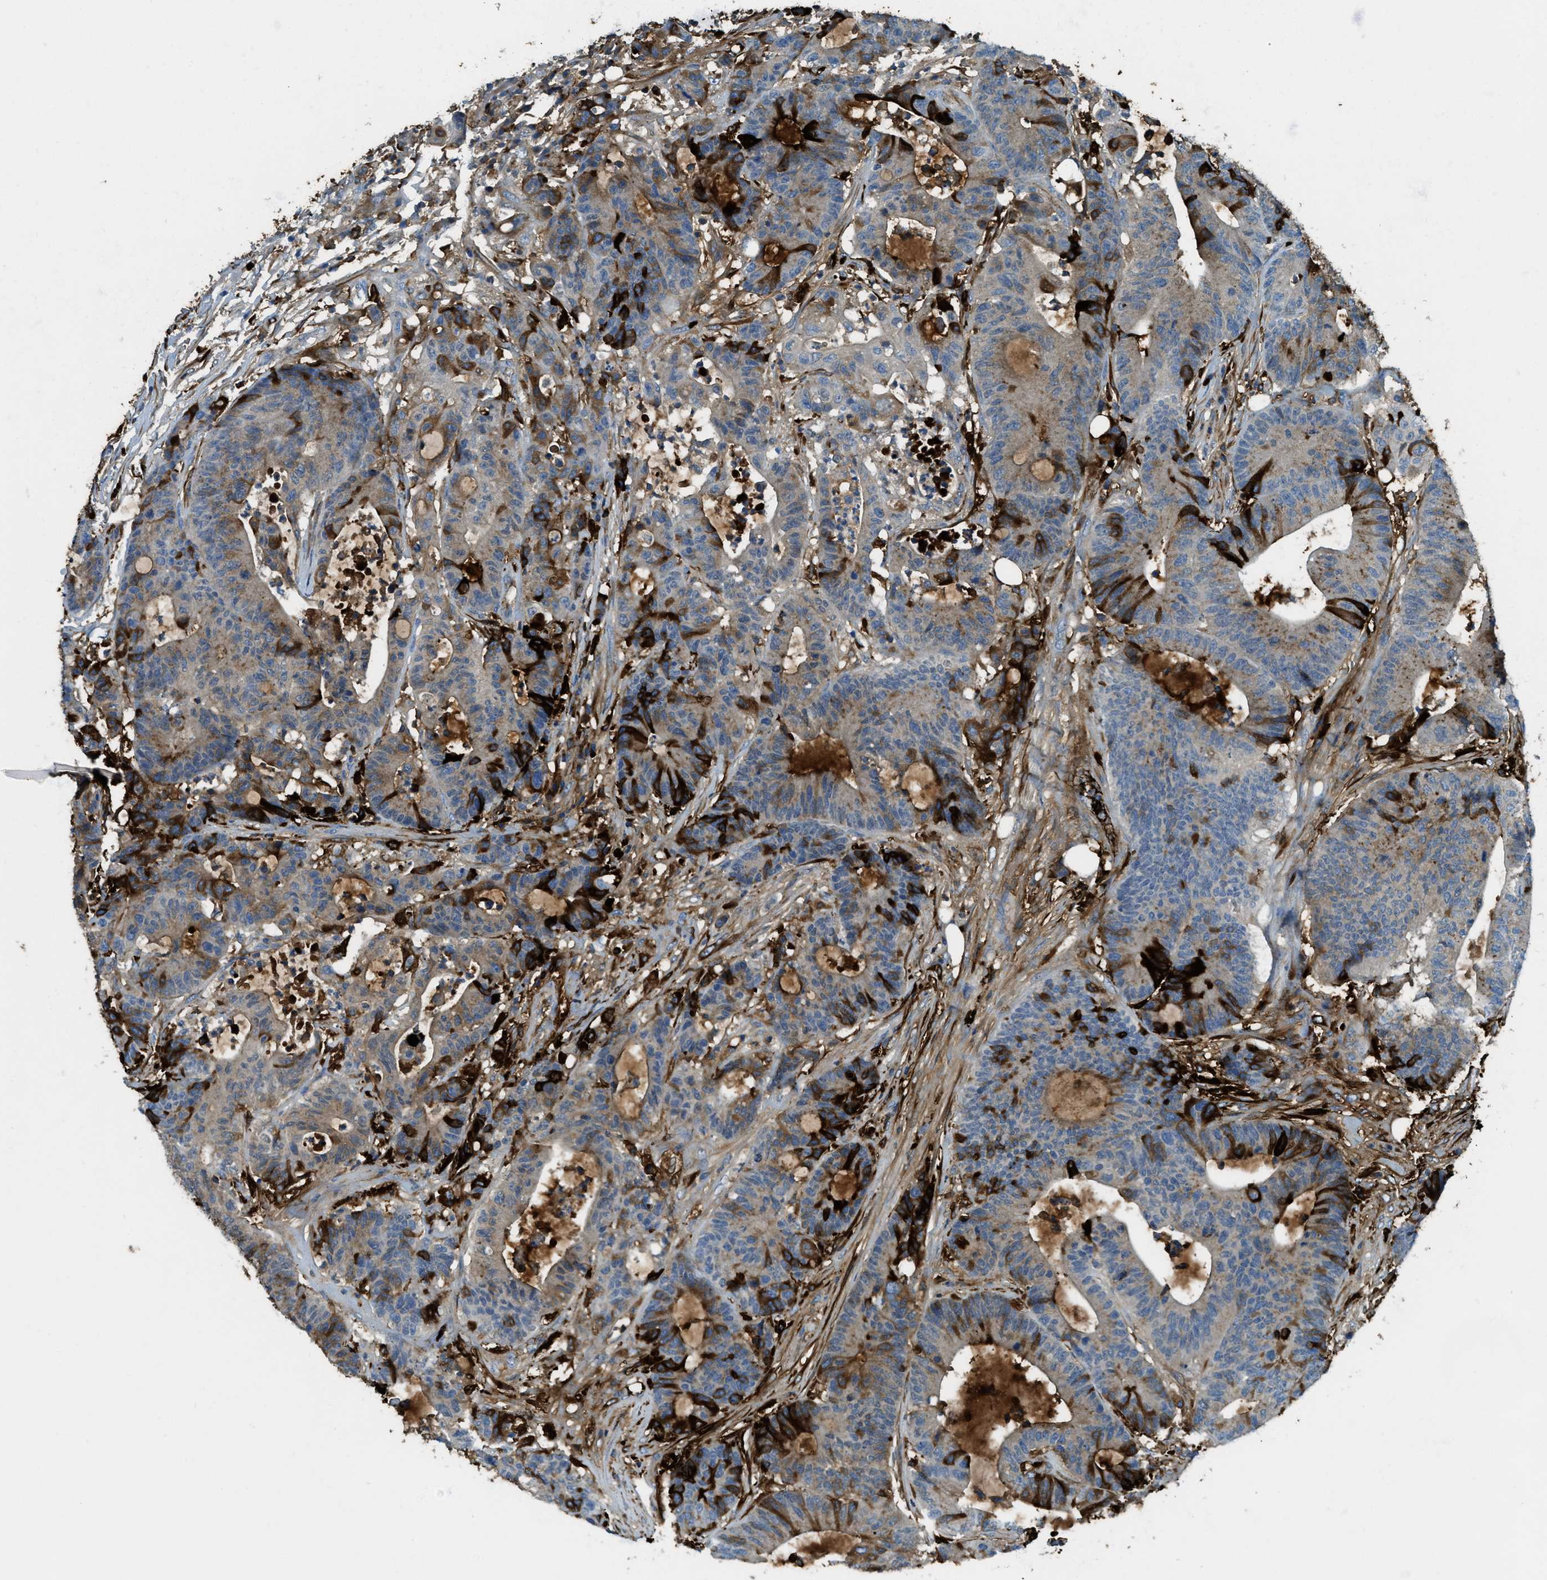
{"staining": {"intensity": "strong", "quantity": "25%-75%", "location": "cytoplasmic/membranous"}, "tissue": "colorectal cancer", "cell_type": "Tumor cells", "image_type": "cancer", "snomed": [{"axis": "morphology", "description": "Adenocarcinoma, NOS"}, {"axis": "topography", "description": "Colon"}], "caption": "An immunohistochemistry (IHC) image of neoplastic tissue is shown. Protein staining in brown shows strong cytoplasmic/membranous positivity in colorectal adenocarcinoma within tumor cells.", "gene": "TRIM59", "patient": {"sex": "female", "age": 84}}